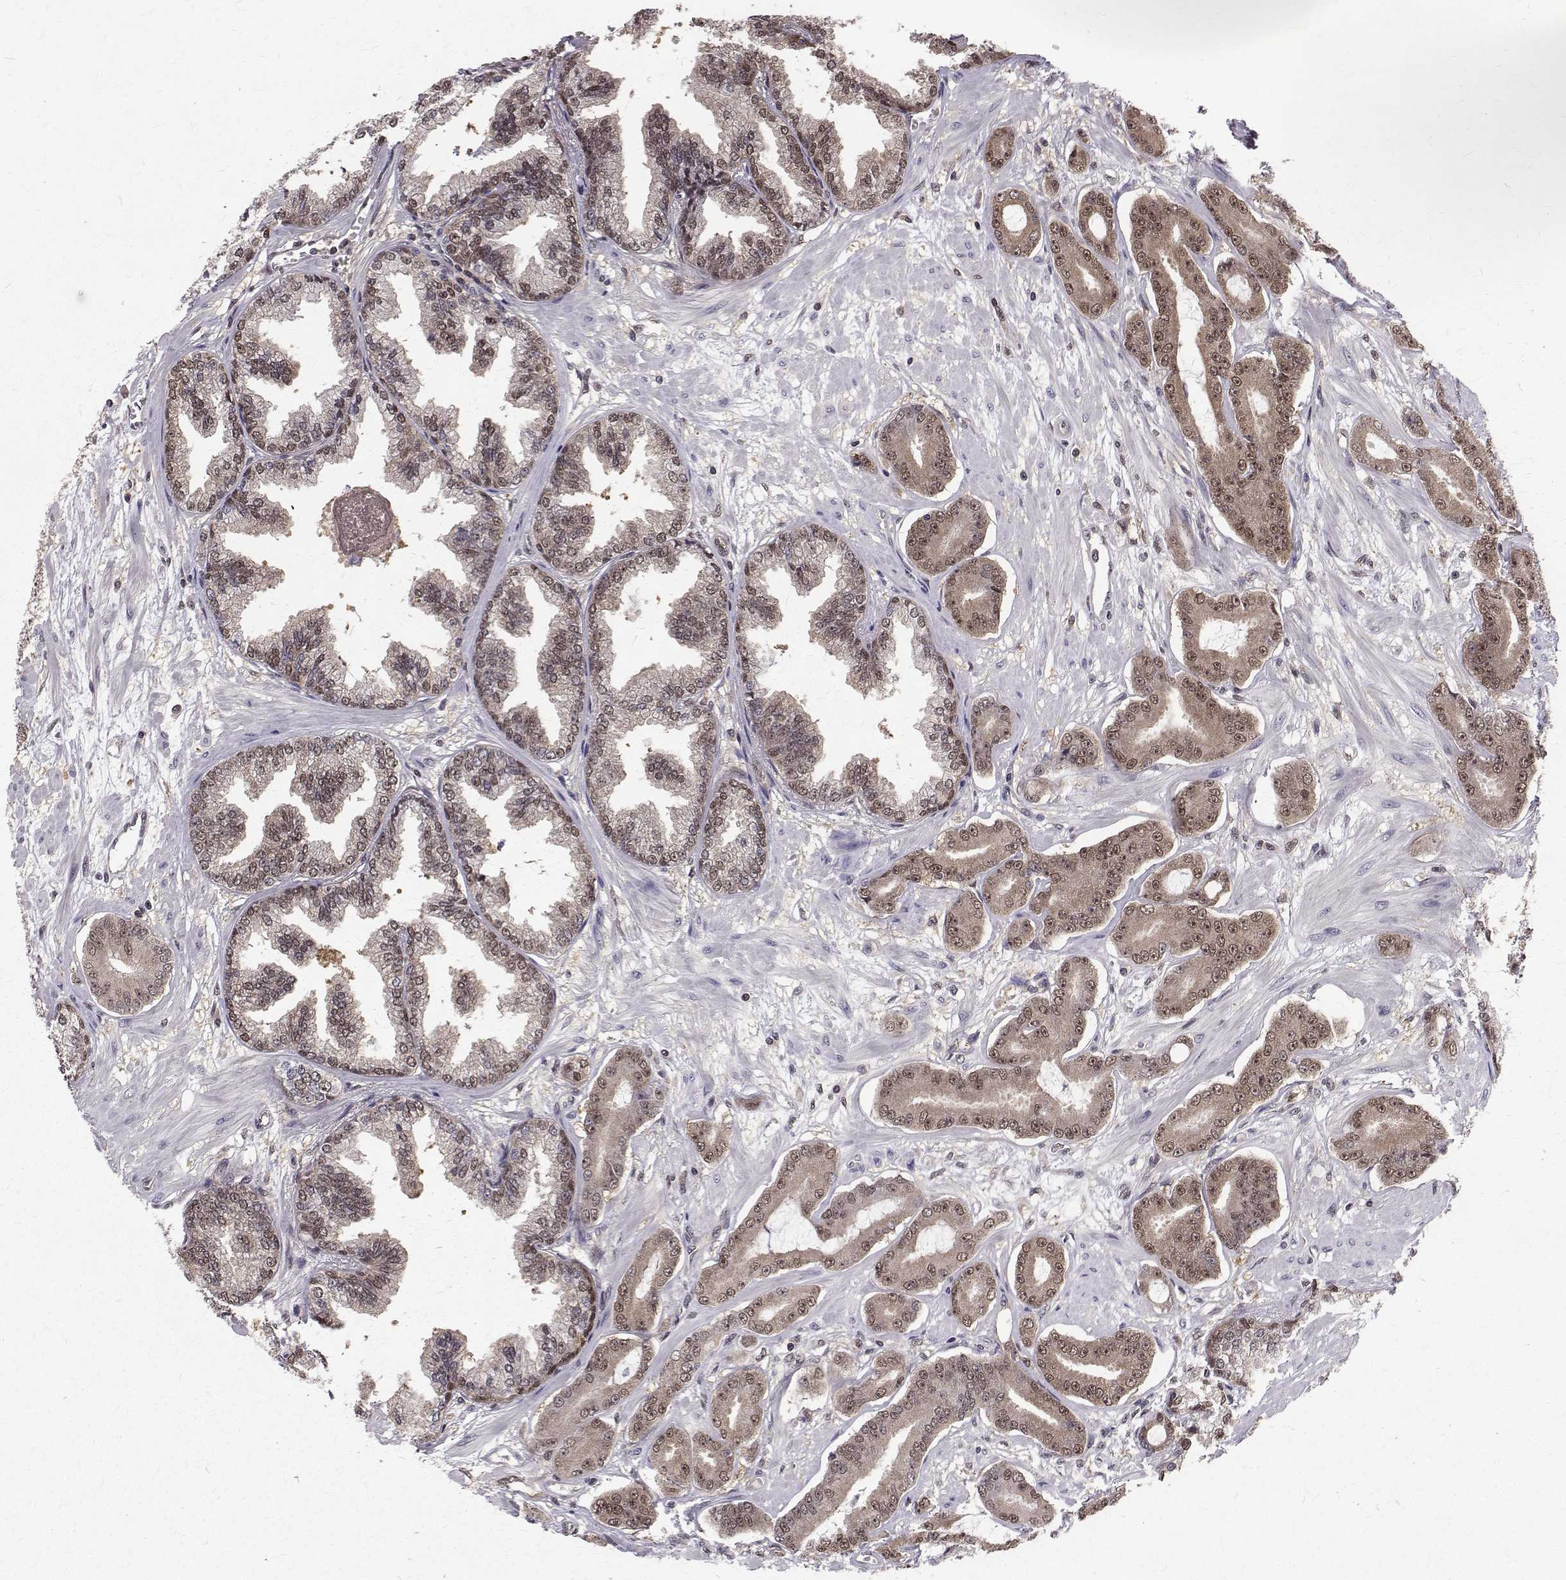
{"staining": {"intensity": "moderate", "quantity": ">75%", "location": "cytoplasmic/membranous,nuclear"}, "tissue": "prostate cancer", "cell_type": "Tumor cells", "image_type": "cancer", "snomed": [{"axis": "morphology", "description": "Adenocarcinoma, Low grade"}, {"axis": "topography", "description": "Prostate"}], "caption": "Immunohistochemistry (IHC) micrograph of human prostate cancer stained for a protein (brown), which displays medium levels of moderate cytoplasmic/membranous and nuclear positivity in about >75% of tumor cells.", "gene": "NIF3L1", "patient": {"sex": "male", "age": 64}}